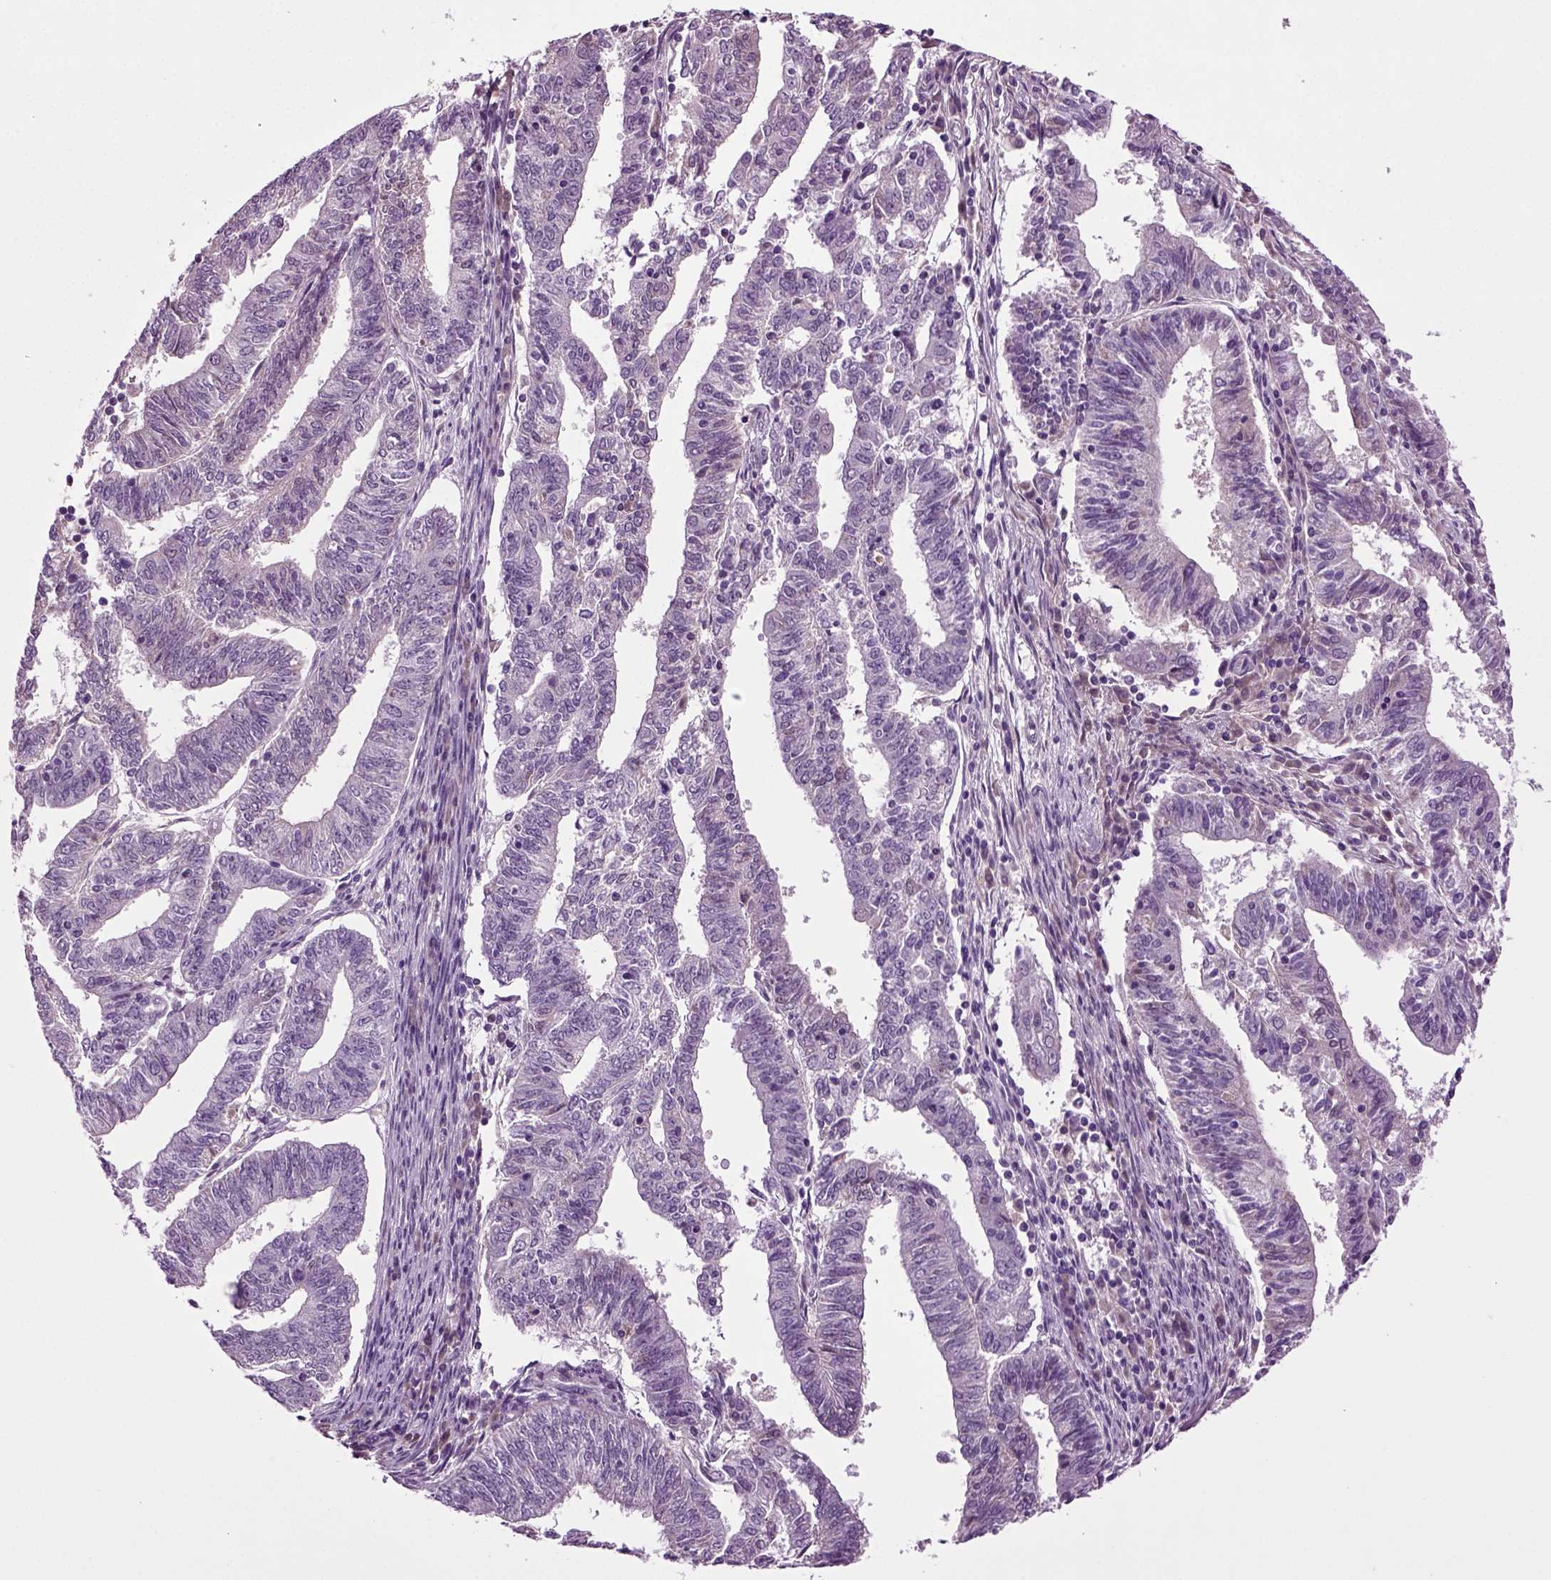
{"staining": {"intensity": "weak", "quantity": "<25%", "location": "cytoplasmic/membranous"}, "tissue": "endometrial cancer", "cell_type": "Tumor cells", "image_type": "cancer", "snomed": [{"axis": "morphology", "description": "Adenocarcinoma, NOS"}, {"axis": "topography", "description": "Endometrium"}], "caption": "Endometrial cancer stained for a protein using immunohistochemistry (IHC) reveals no expression tumor cells.", "gene": "FGF11", "patient": {"sex": "female", "age": 82}}